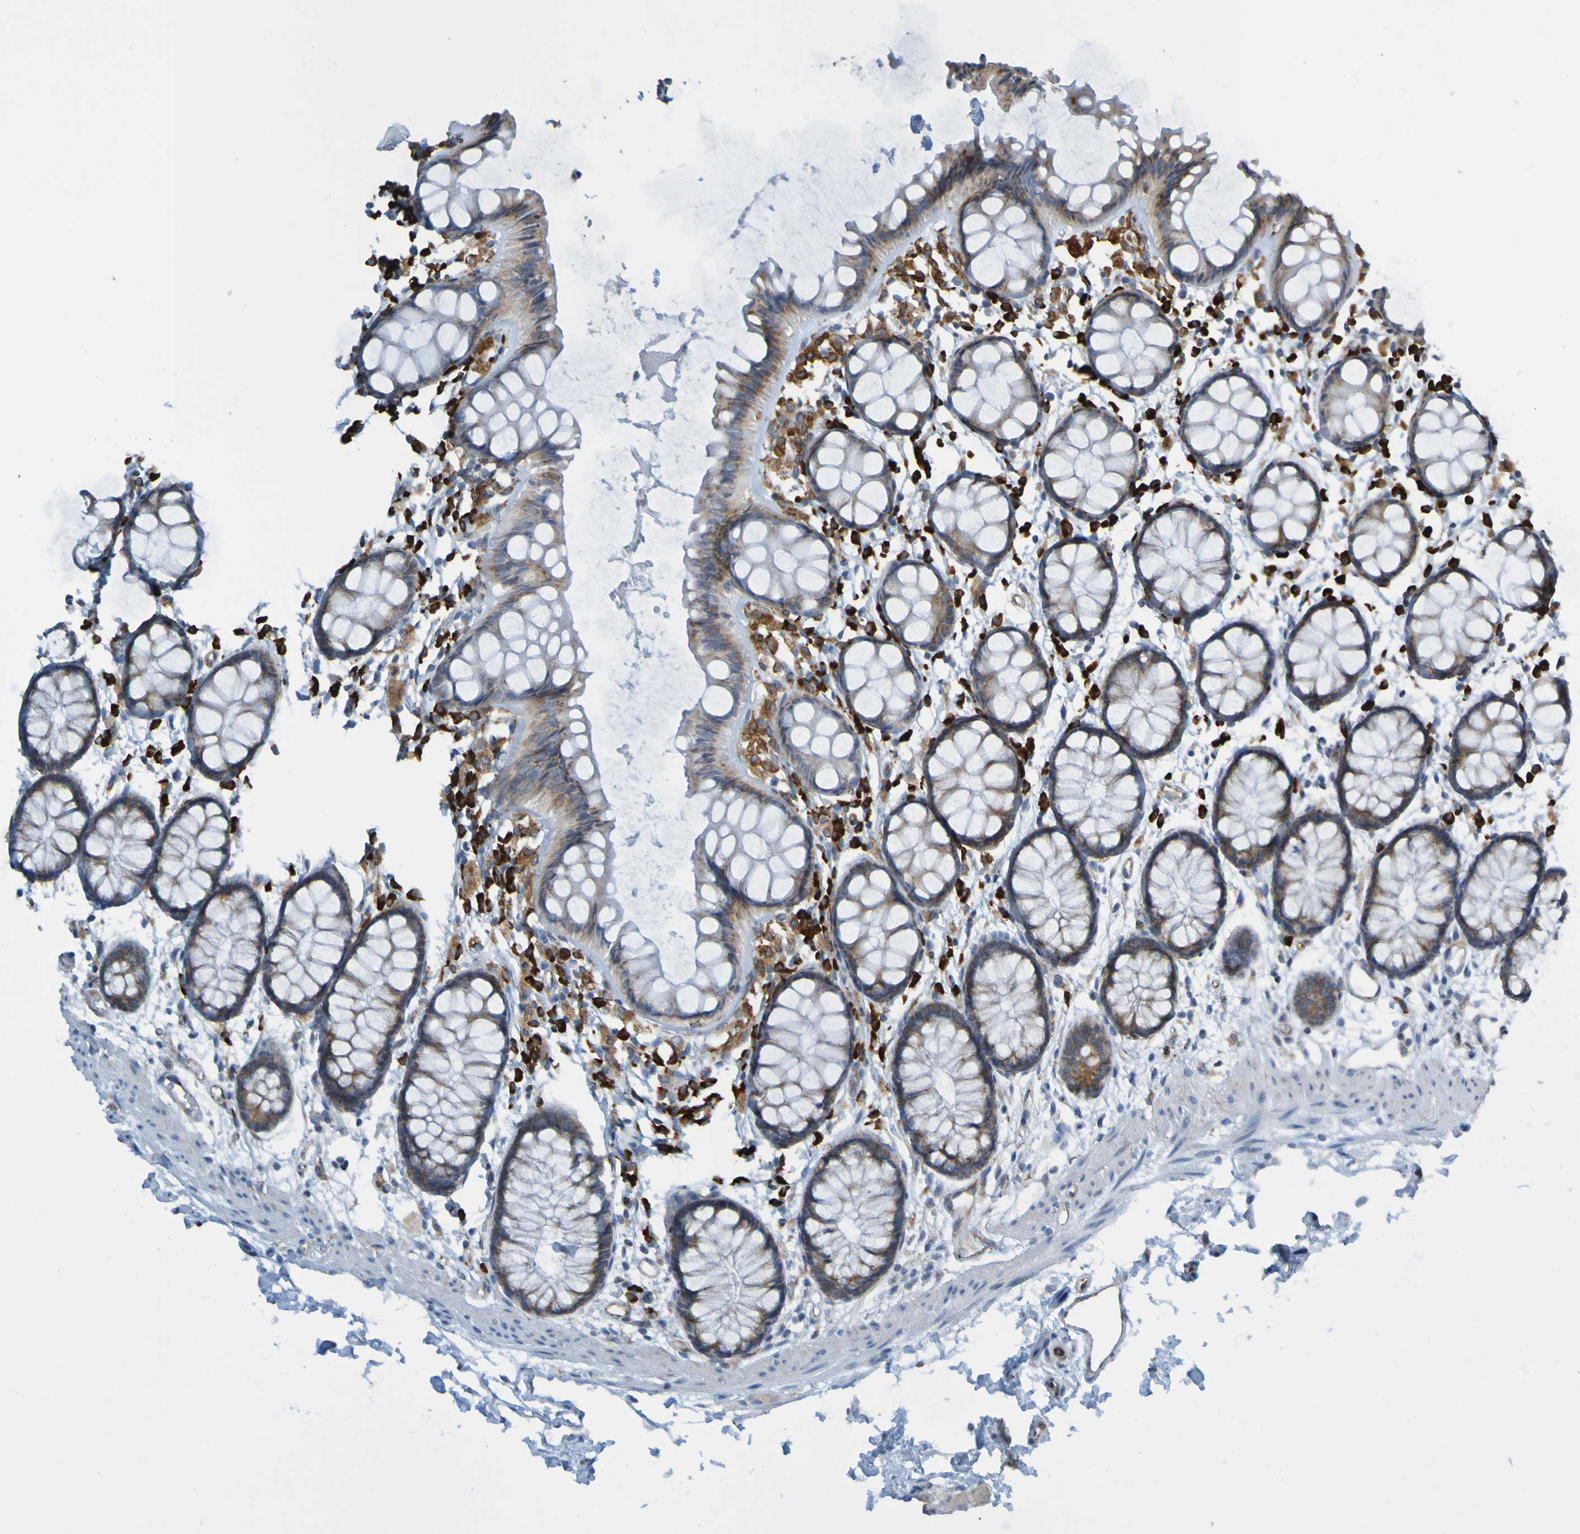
{"staining": {"intensity": "strong", "quantity": ">75%", "location": "cytoplasmic/membranous"}, "tissue": "rectum", "cell_type": "Glandular cells", "image_type": "normal", "snomed": [{"axis": "morphology", "description": "Normal tissue, NOS"}, {"axis": "topography", "description": "Rectum"}], "caption": "Benign rectum was stained to show a protein in brown. There is high levels of strong cytoplasmic/membranous staining in approximately >75% of glandular cells. The protein of interest is shown in brown color, while the nuclei are stained blue.", "gene": "SSR1", "patient": {"sex": "female", "age": 66}}